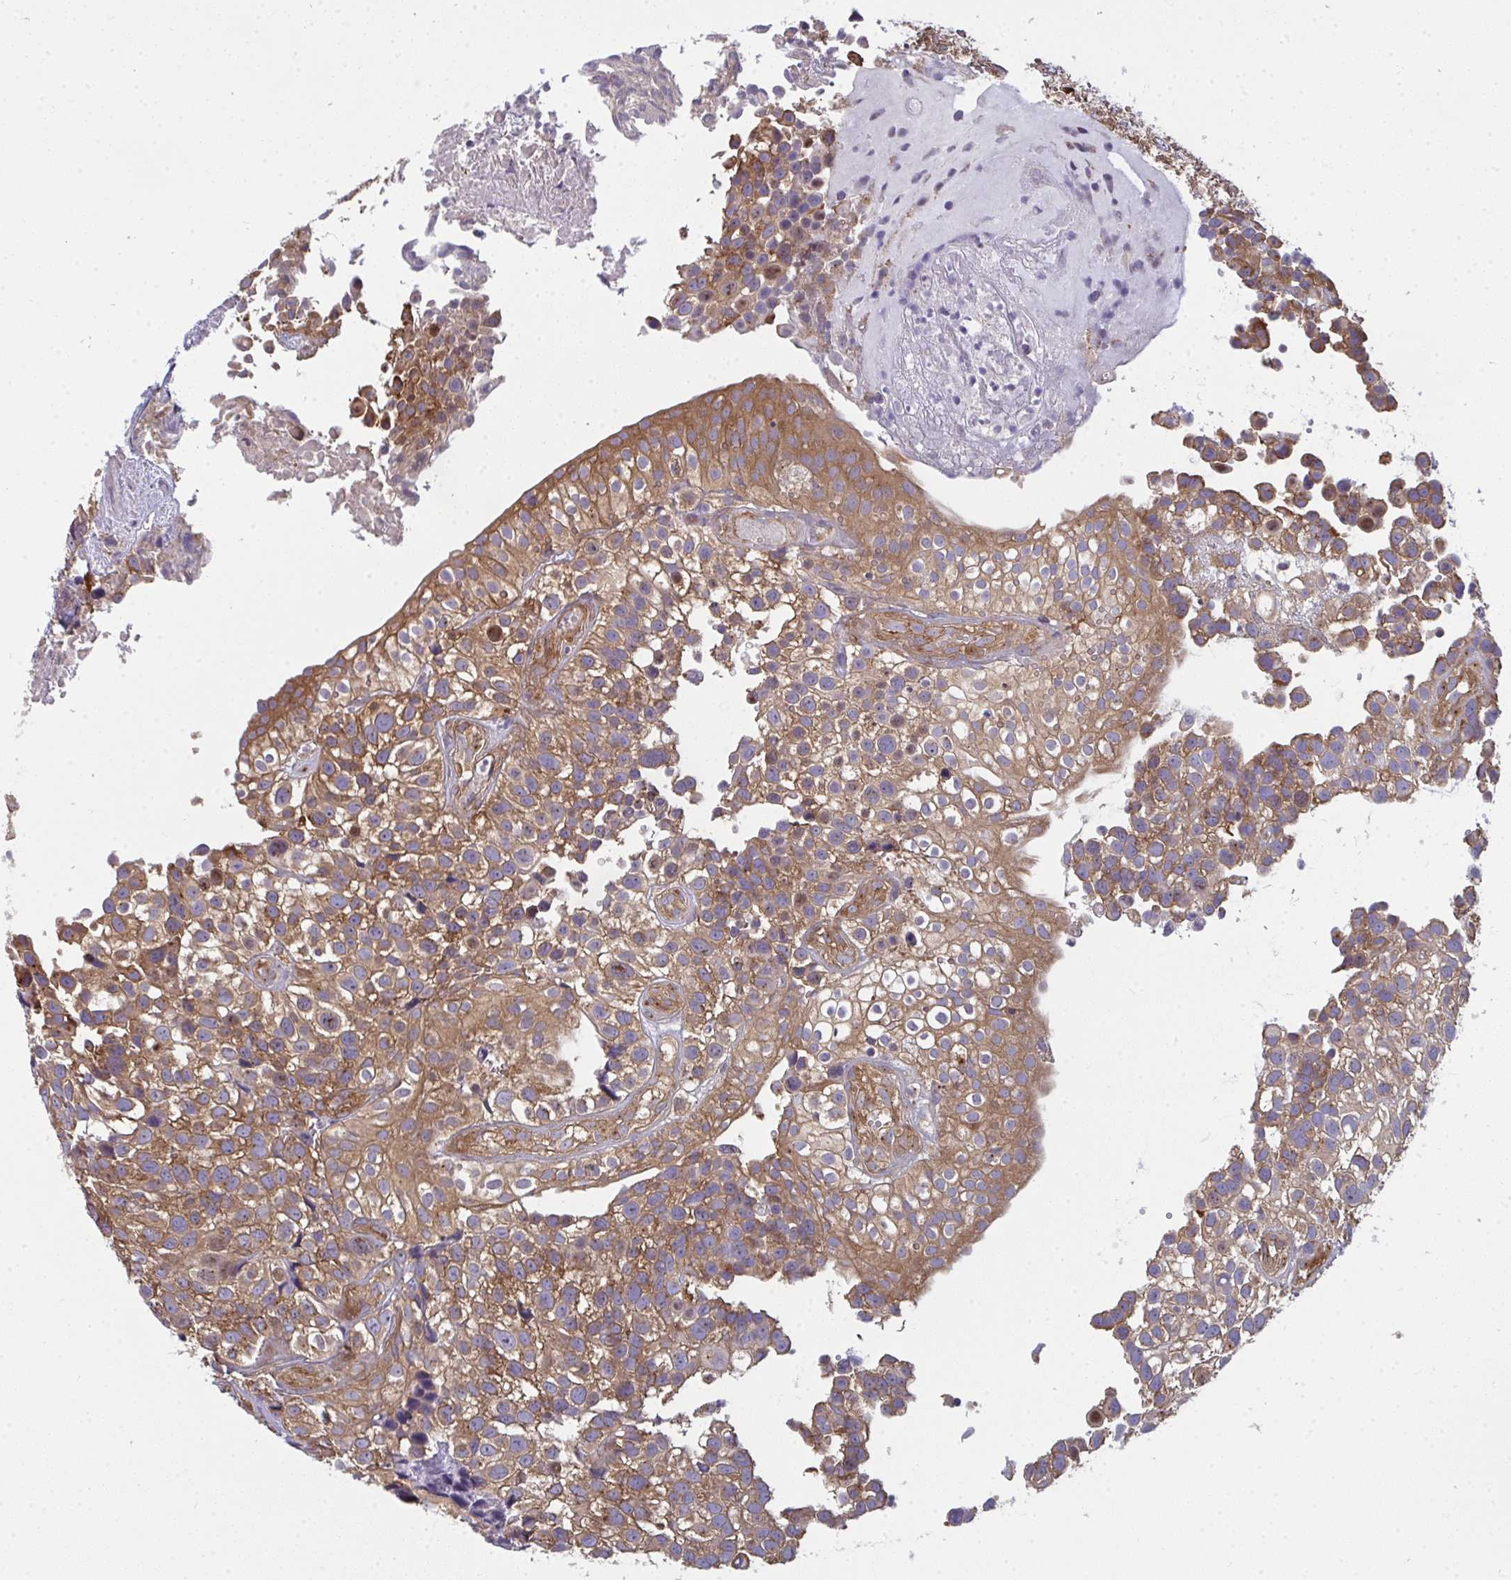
{"staining": {"intensity": "moderate", "quantity": ">75%", "location": "cytoplasmic/membranous"}, "tissue": "urothelial cancer", "cell_type": "Tumor cells", "image_type": "cancer", "snomed": [{"axis": "morphology", "description": "Urothelial carcinoma, High grade"}, {"axis": "topography", "description": "Urinary bladder"}], "caption": "A medium amount of moderate cytoplasmic/membranous staining is appreciated in about >75% of tumor cells in urothelial cancer tissue.", "gene": "DYNC1I2", "patient": {"sex": "male", "age": 56}}